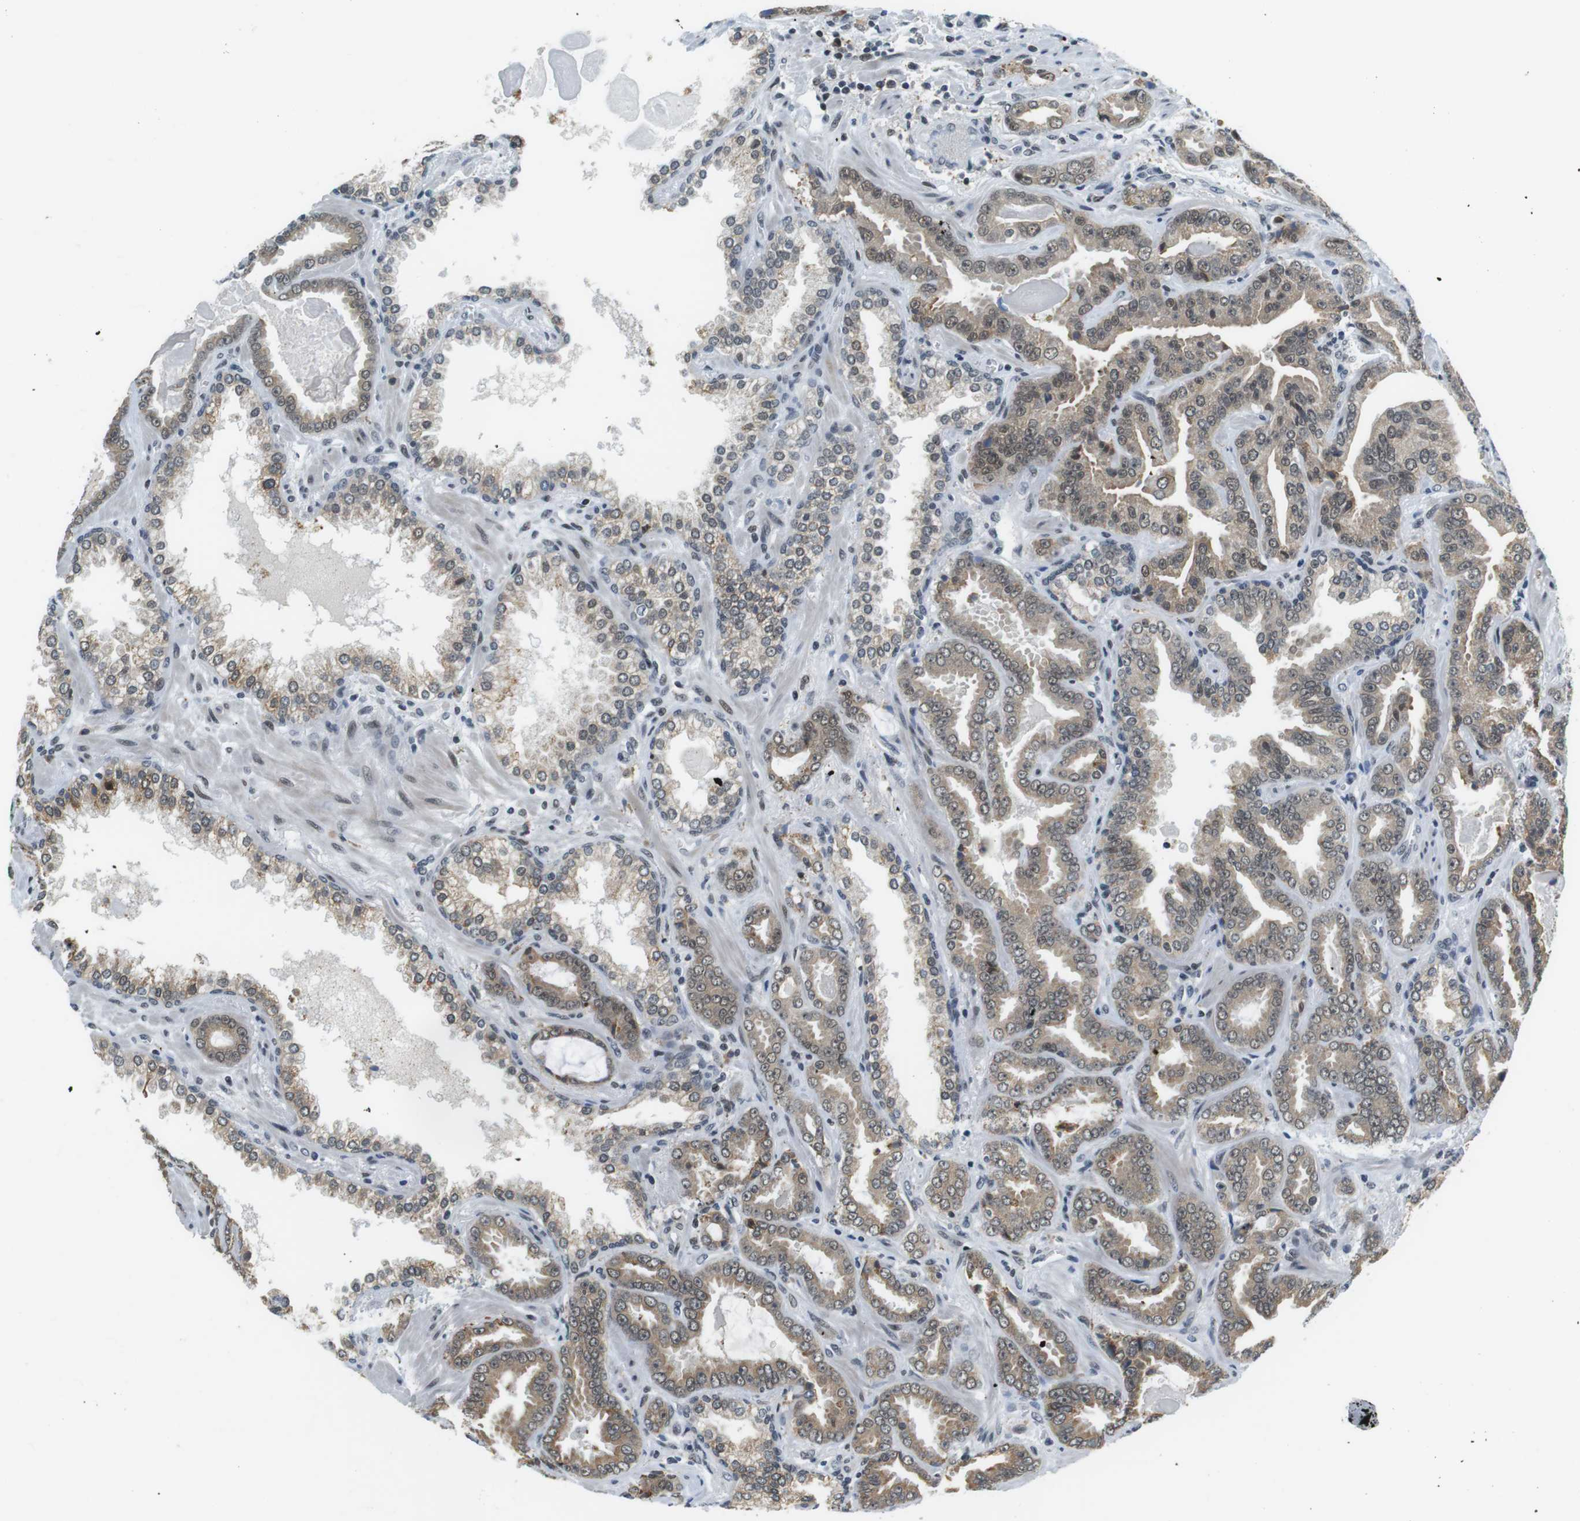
{"staining": {"intensity": "weak", "quantity": "25%-75%", "location": "cytoplasmic/membranous,nuclear"}, "tissue": "prostate cancer", "cell_type": "Tumor cells", "image_type": "cancer", "snomed": [{"axis": "morphology", "description": "Adenocarcinoma, Low grade"}, {"axis": "topography", "description": "Prostate"}], "caption": "Human prostate cancer stained with a brown dye demonstrates weak cytoplasmic/membranous and nuclear positive positivity in about 25%-75% of tumor cells.", "gene": "RNF38", "patient": {"sex": "male", "age": 60}}